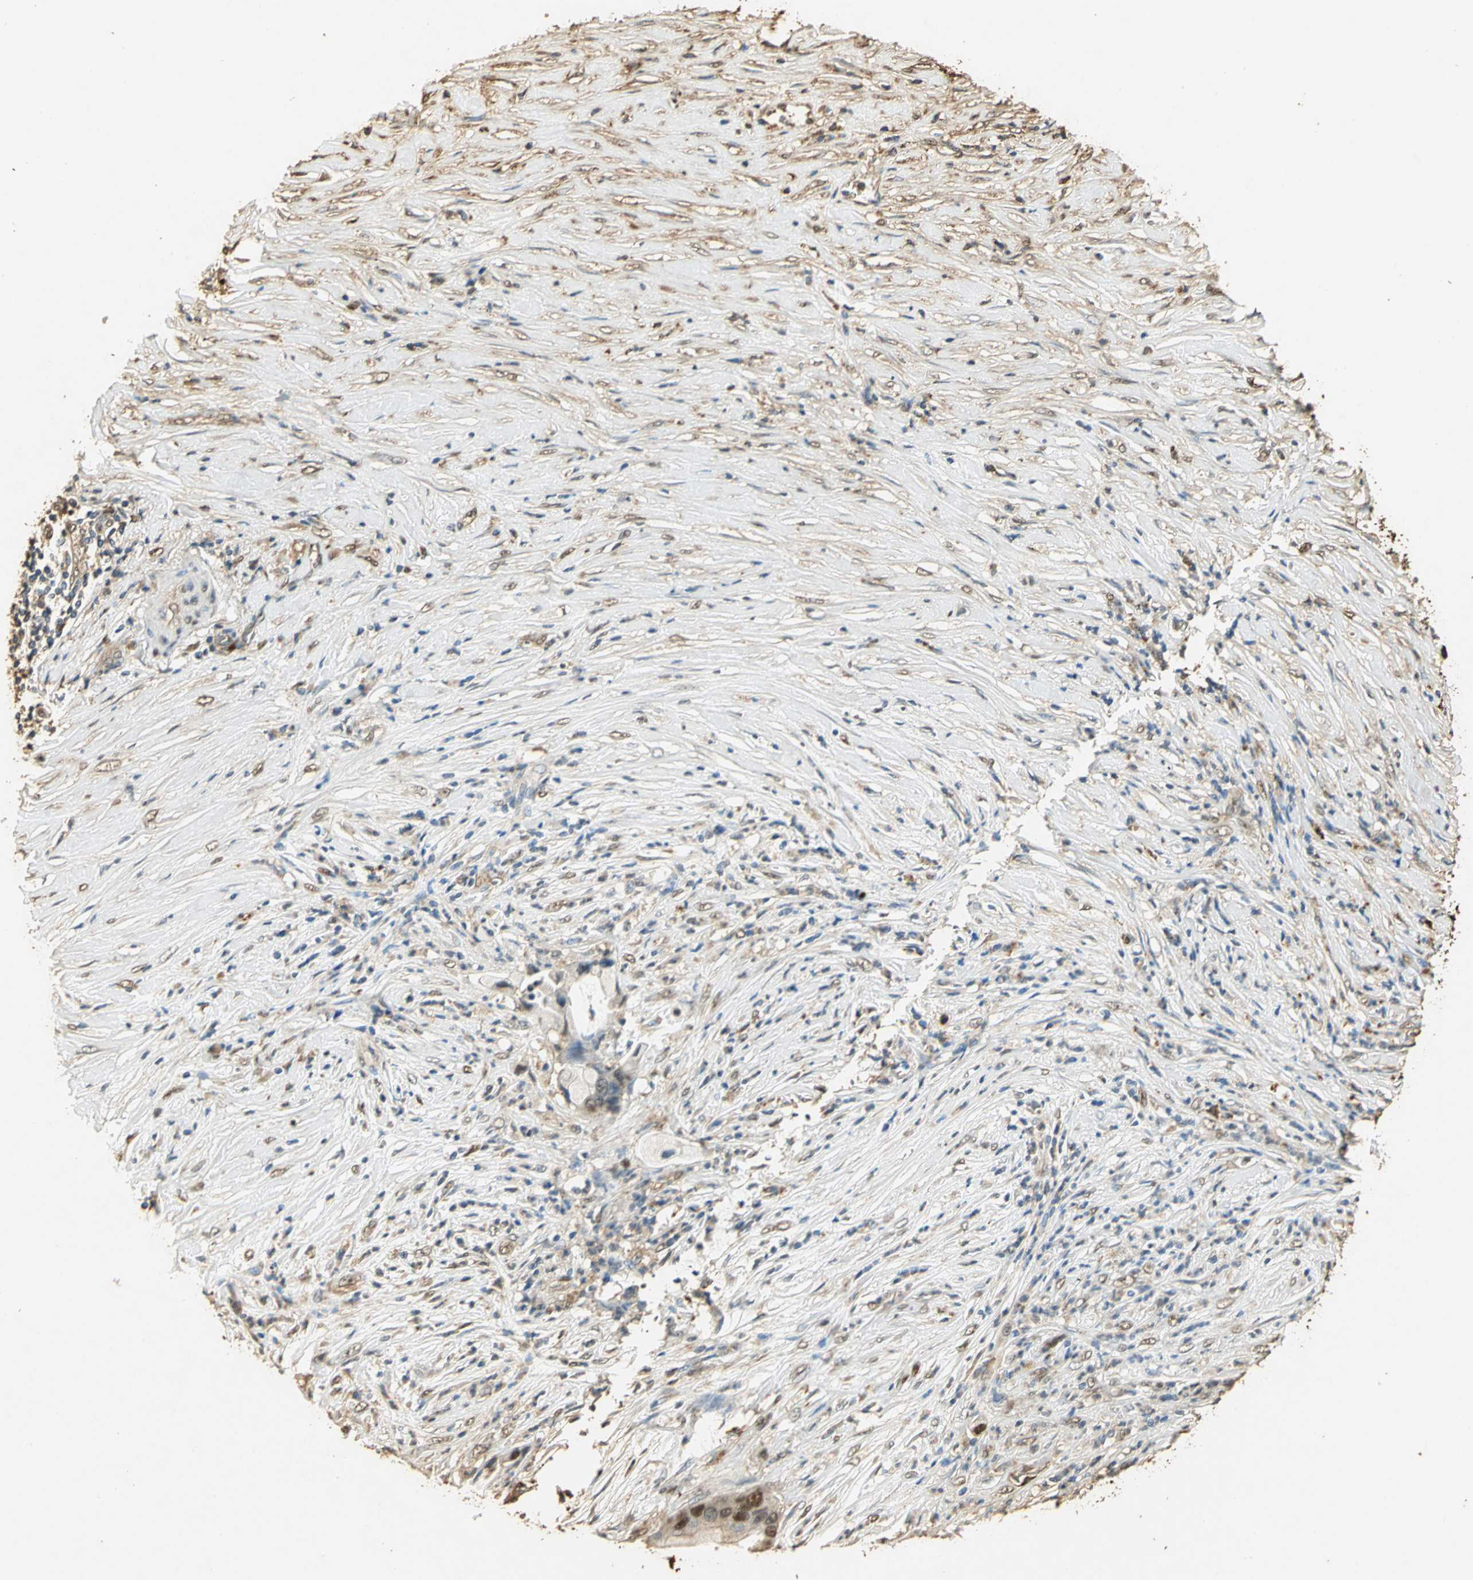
{"staining": {"intensity": "weak", "quantity": ">75%", "location": "cytoplasmic/membranous"}, "tissue": "pancreatic cancer", "cell_type": "Tumor cells", "image_type": "cancer", "snomed": [{"axis": "morphology", "description": "Adenocarcinoma, NOS"}, {"axis": "topography", "description": "Pancreas"}], "caption": "The photomicrograph reveals immunohistochemical staining of pancreatic adenocarcinoma. There is weak cytoplasmic/membranous positivity is identified in about >75% of tumor cells. The protein of interest is shown in brown color, while the nuclei are stained blue.", "gene": "GAPDH", "patient": {"sex": "female", "age": 59}}